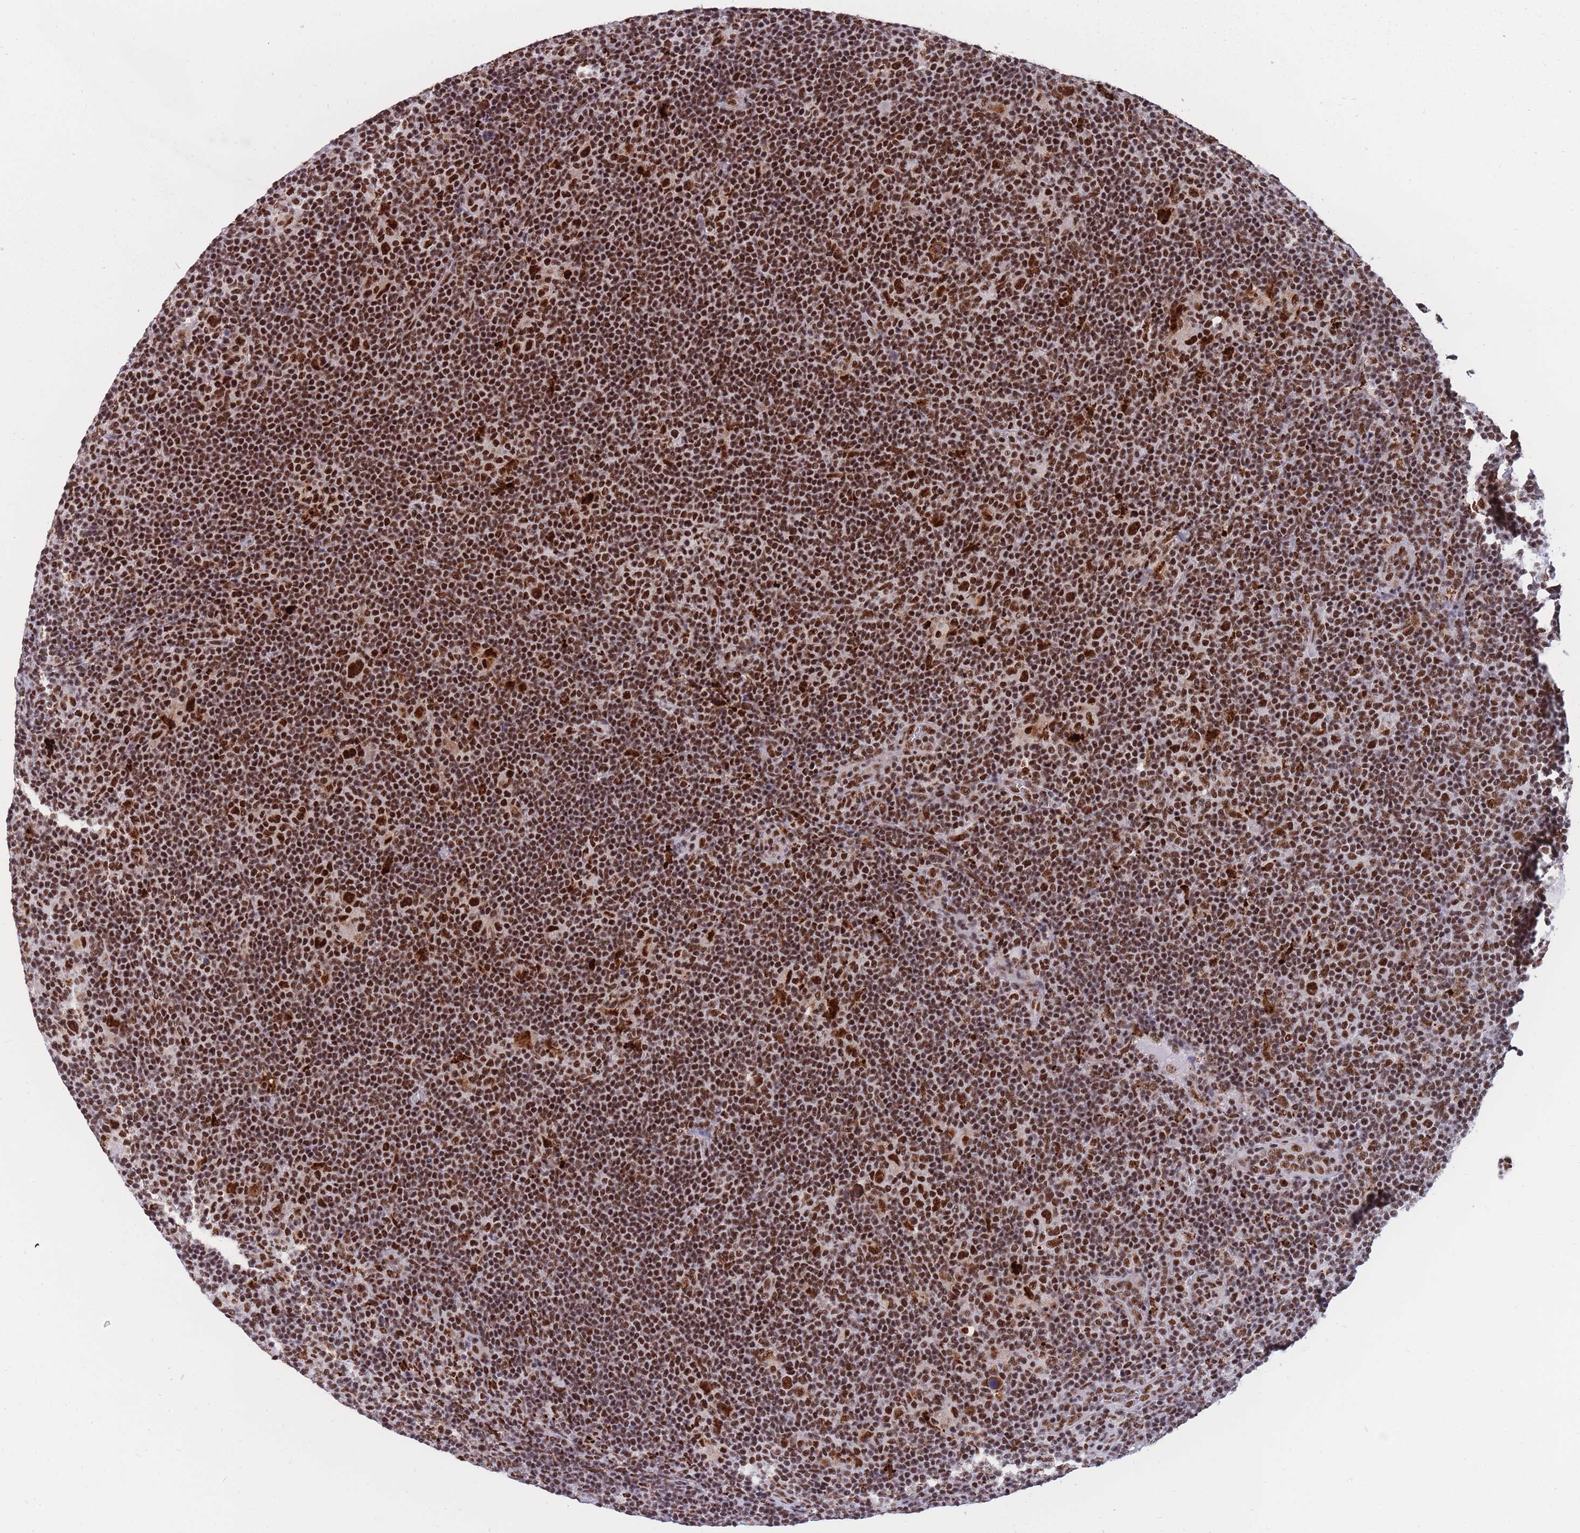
{"staining": {"intensity": "strong", "quantity": ">75%", "location": "nuclear"}, "tissue": "lymphoma", "cell_type": "Tumor cells", "image_type": "cancer", "snomed": [{"axis": "morphology", "description": "Hodgkin's disease, NOS"}, {"axis": "topography", "description": "Lymph node"}], "caption": "Immunohistochemistry image of human Hodgkin's disease stained for a protein (brown), which exhibits high levels of strong nuclear expression in approximately >75% of tumor cells.", "gene": "PRPF19", "patient": {"sex": "female", "age": 57}}